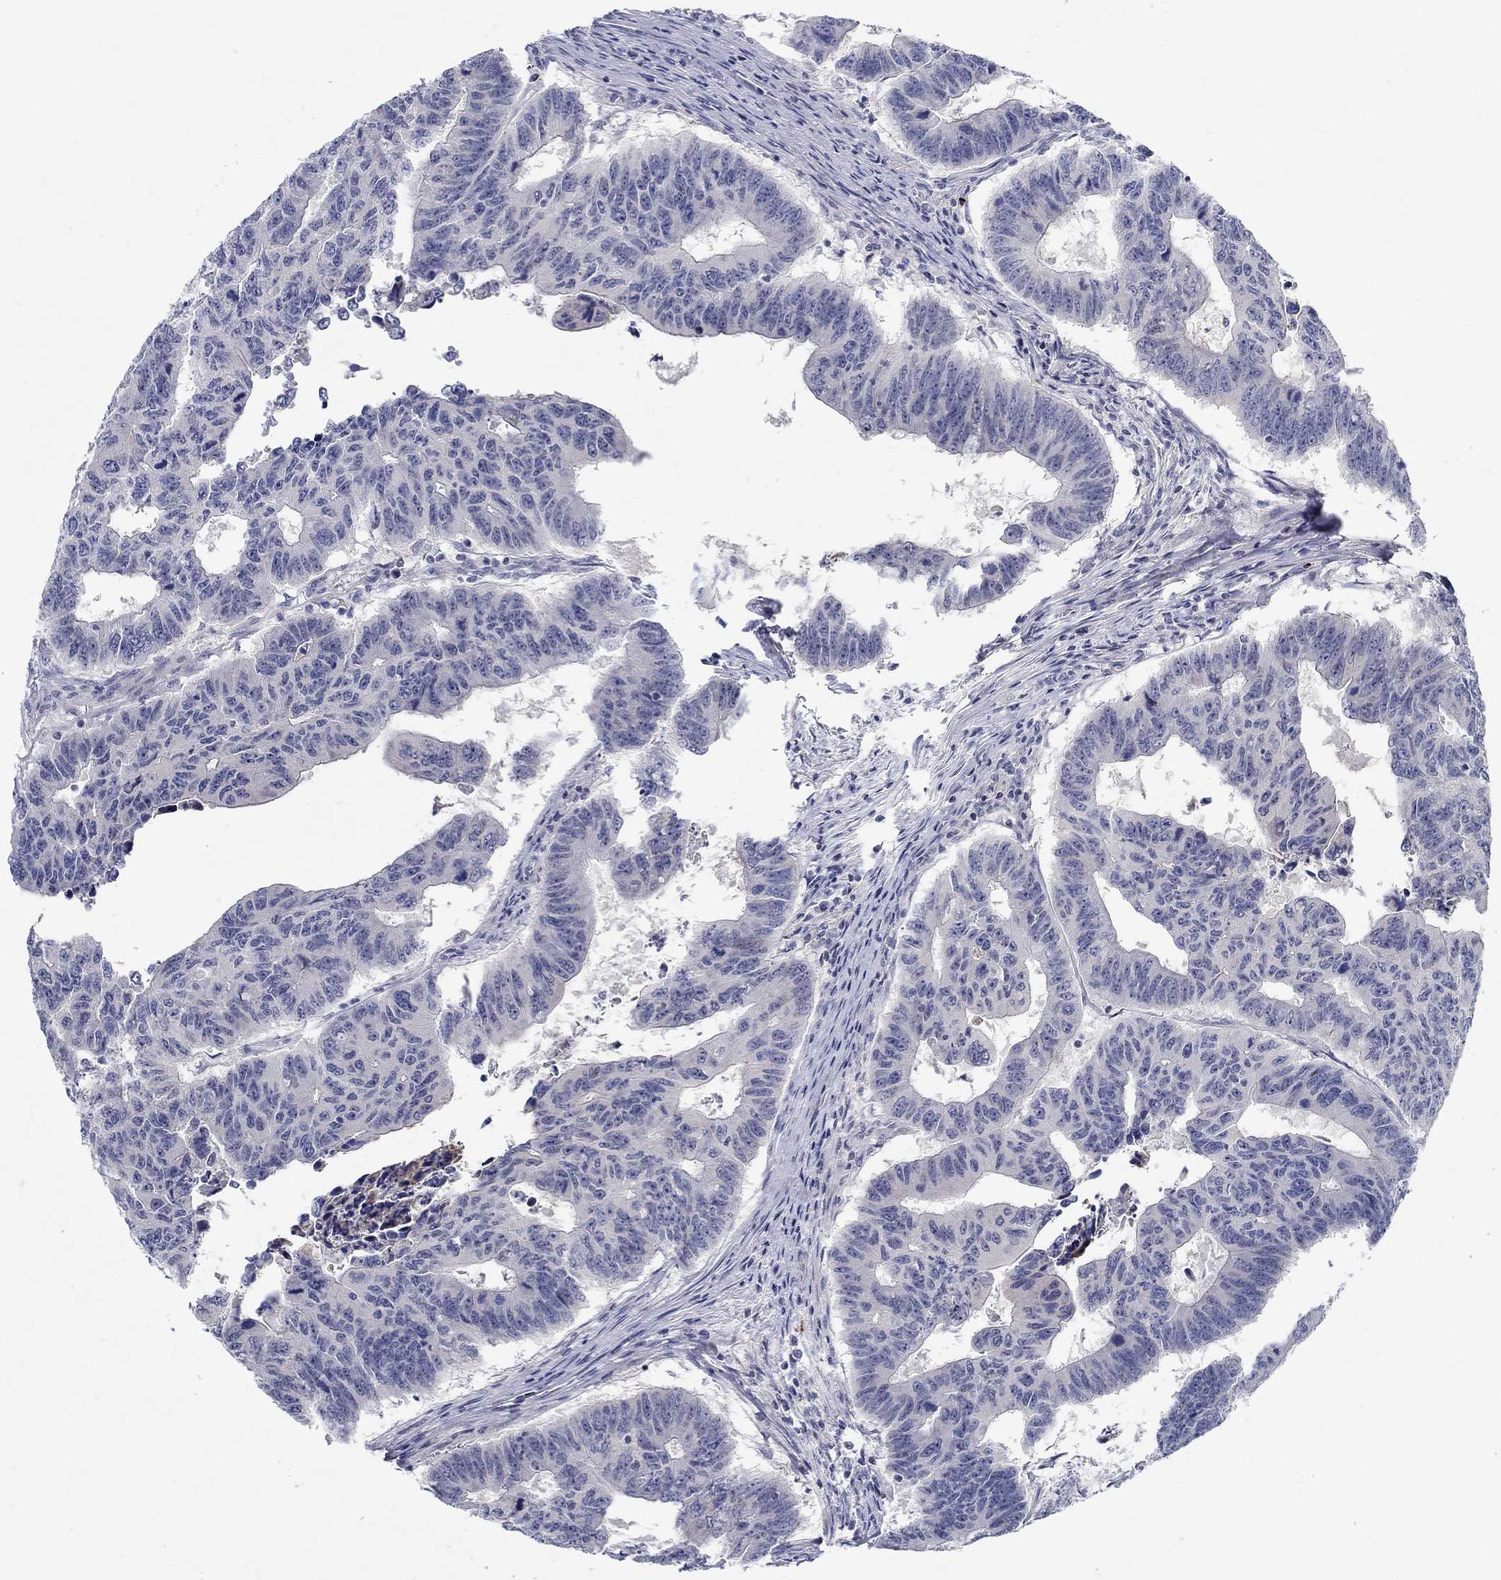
{"staining": {"intensity": "negative", "quantity": "none", "location": "none"}, "tissue": "colorectal cancer", "cell_type": "Tumor cells", "image_type": "cancer", "snomed": [{"axis": "morphology", "description": "Adenocarcinoma, NOS"}, {"axis": "topography", "description": "Appendix"}, {"axis": "topography", "description": "Colon"}, {"axis": "topography", "description": "Cecum"}, {"axis": "topography", "description": "Colon asc"}], "caption": "A histopathology image of human colorectal cancer (adenocarcinoma) is negative for staining in tumor cells.", "gene": "ANO7", "patient": {"sex": "female", "age": 85}}